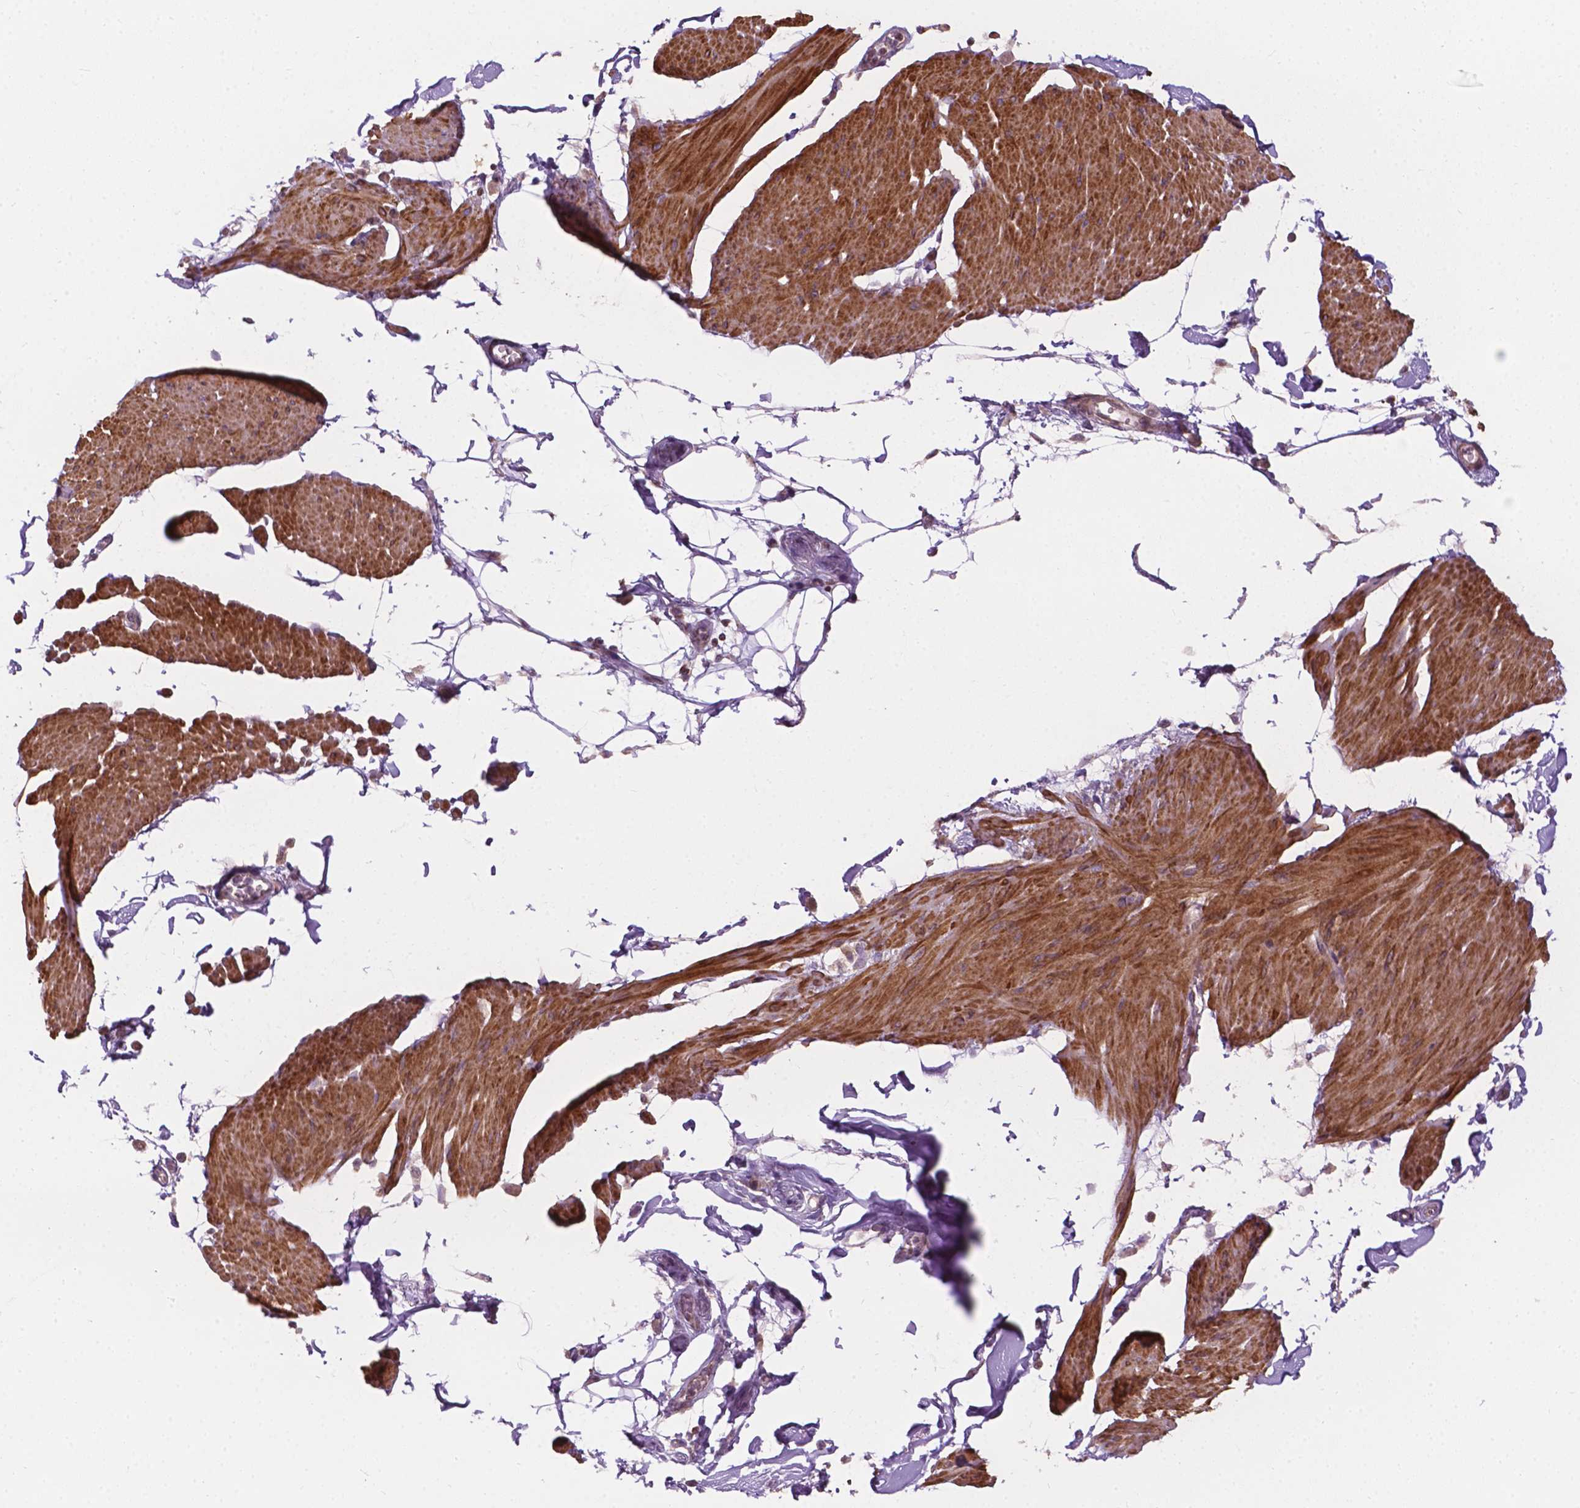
{"staining": {"intensity": "moderate", "quantity": ">75%", "location": "cytoplasmic/membranous"}, "tissue": "smooth muscle", "cell_type": "Smooth muscle cells", "image_type": "normal", "snomed": [{"axis": "morphology", "description": "Normal tissue, NOS"}, {"axis": "topography", "description": "Adipose tissue"}, {"axis": "topography", "description": "Smooth muscle"}, {"axis": "topography", "description": "Peripheral nerve tissue"}], "caption": "Protein staining of benign smooth muscle displays moderate cytoplasmic/membranous positivity in about >75% of smooth muscle cells. (DAB IHC with brightfield microscopy, high magnification).", "gene": "NDUFA10", "patient": {"sex": "male", "age": 83}}